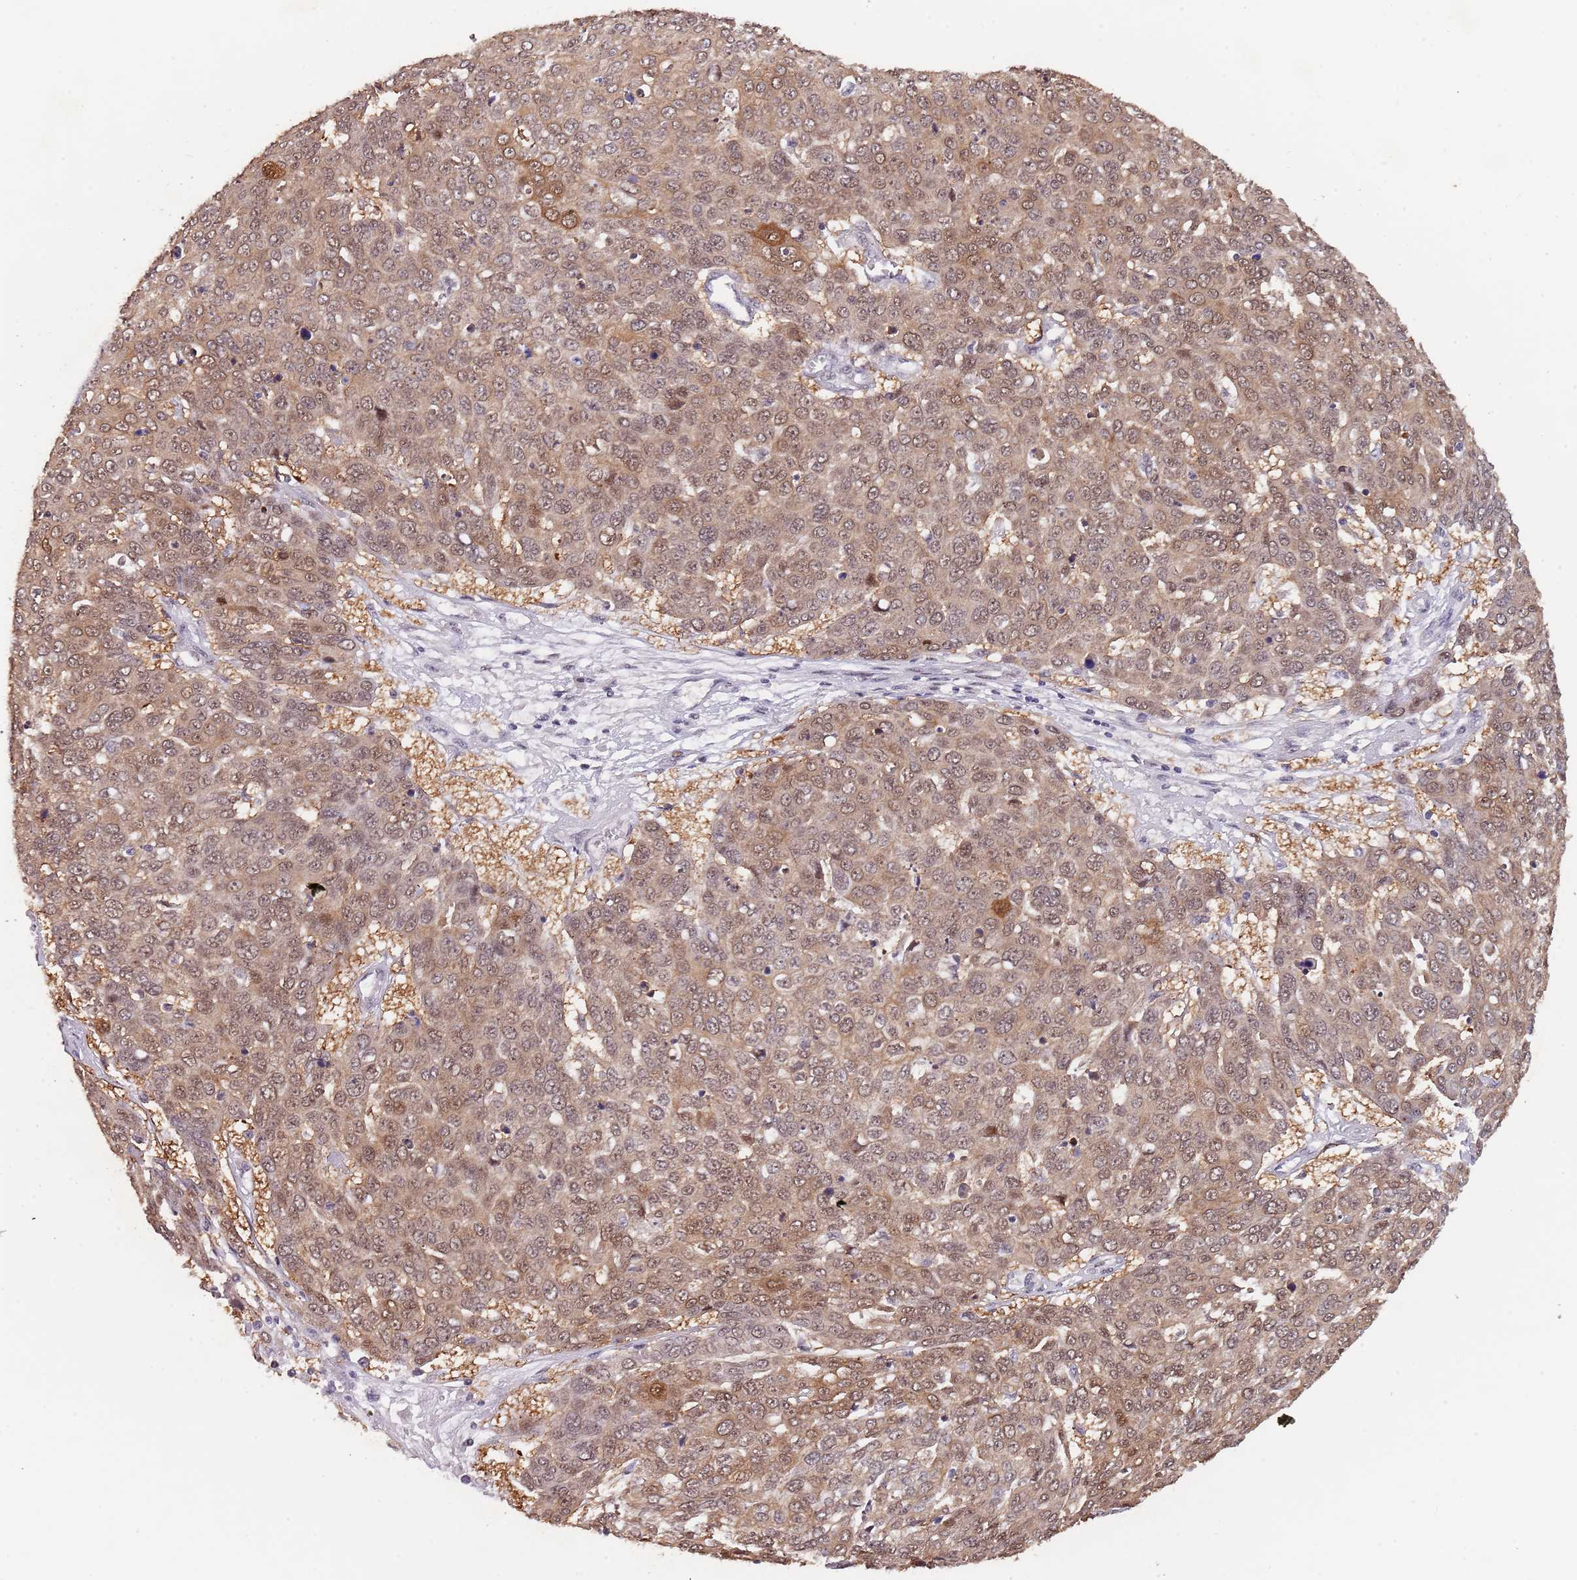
{"staining": {"intensity": "moderate", "quantity": ">75%", "location": "cytoplasmic/membranous,nuclear"}, "tissue": "skin cancer", "cell_type": "Tumor cells", "image_type": "cancer", "snomed": [{"axis": "morphology", "description": "Squamous cell carcinoma, NOS"}, {"axis": "topography", "description": "Skin"}], "caption": "Human skin cancer (squamous cell carcinoma) stained with a protein marker demonstrates moderate staining in tumor cells.", "gene": "CIZ1", "patient": {"sex": "male", "age": 71}}